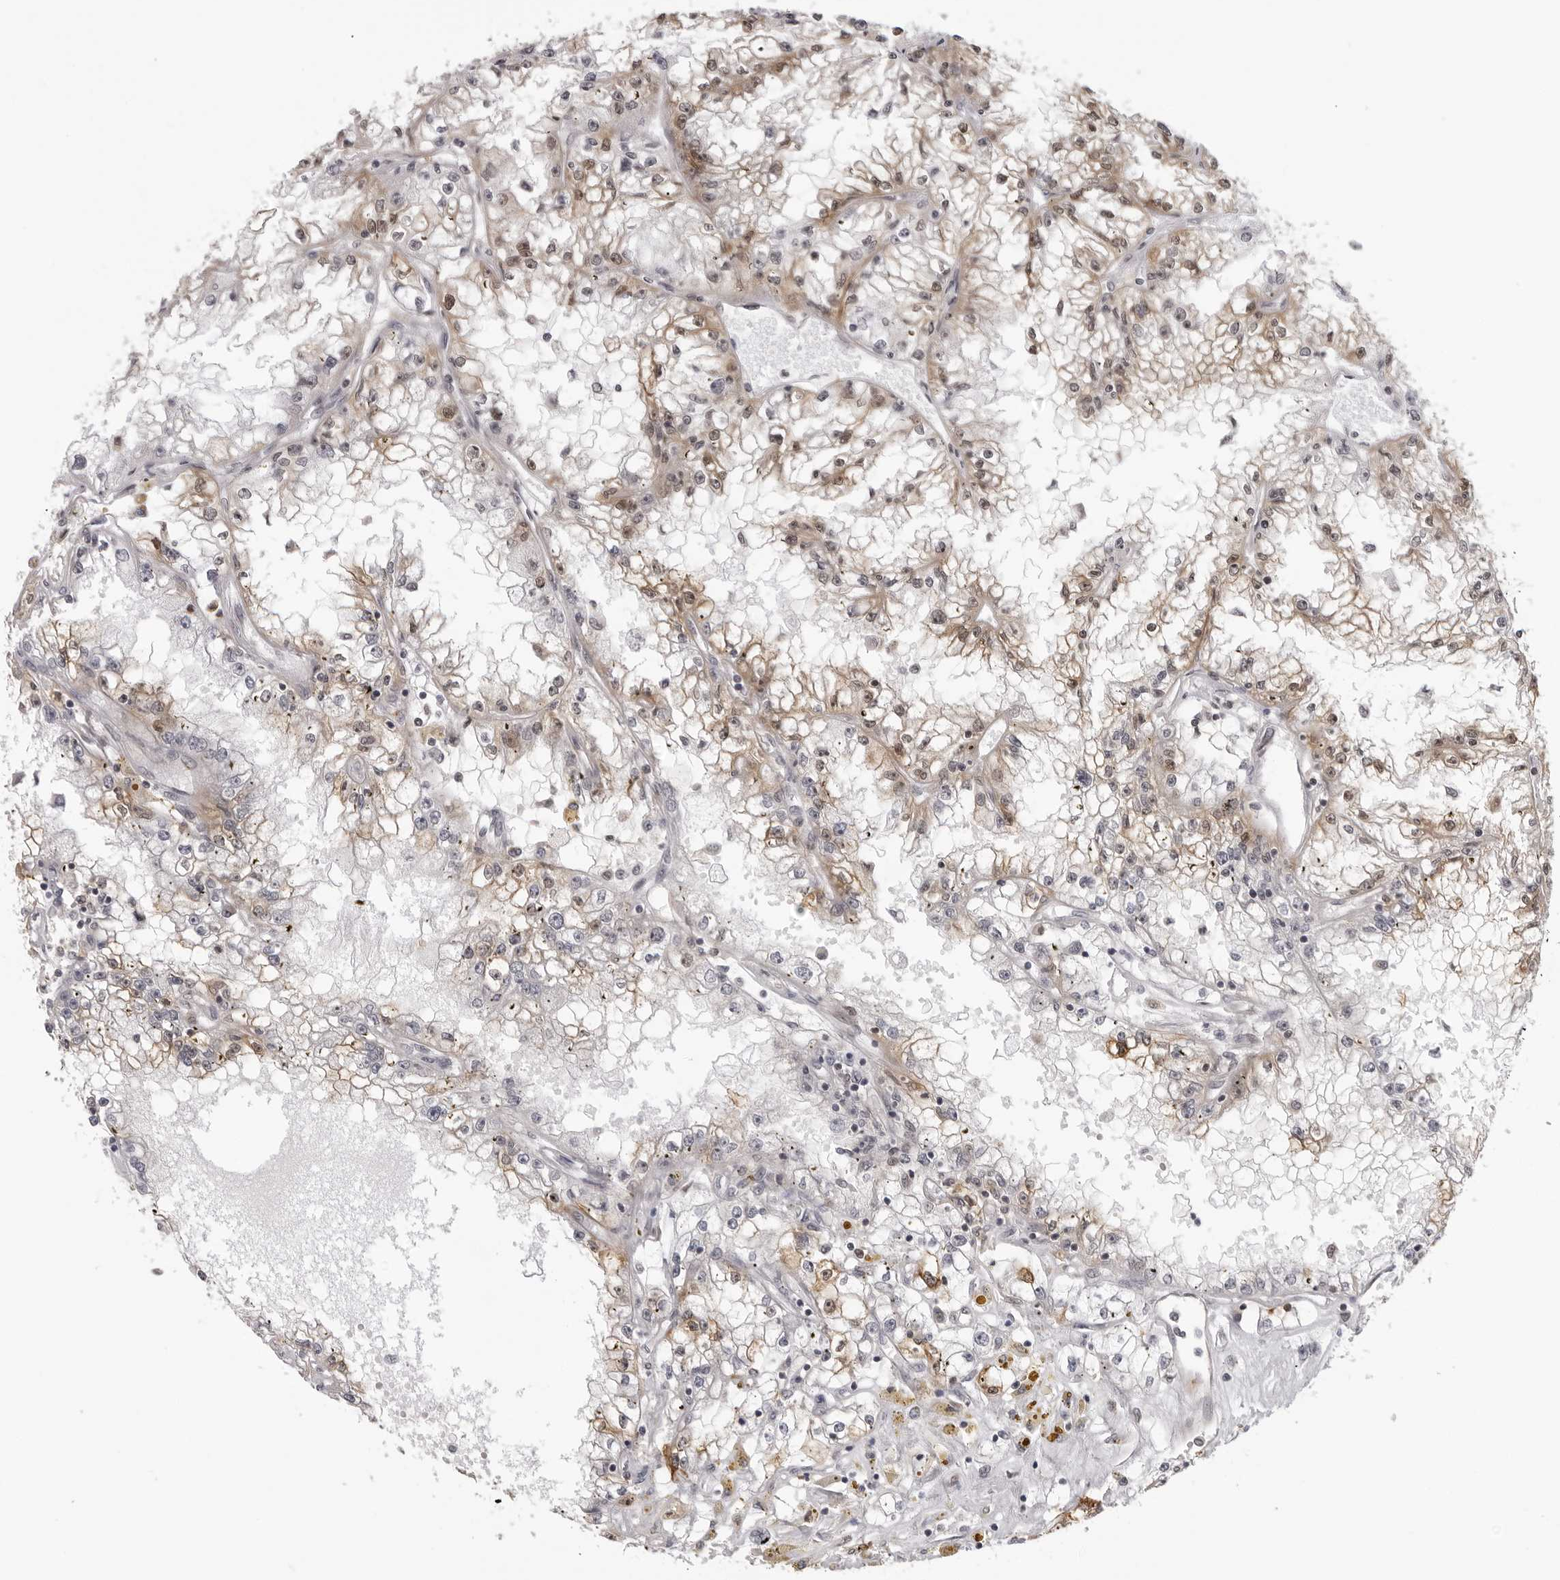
{"staining": {"intensity": "weak", "quantity": "<25%", "location": "cytoplasmic/membranous"}, "tissue": "renal cancer", "cell_type": "Tumor cells", "image_type": "cancer", "snomed": [{"axis": "morphology", "description": "Adenocarcinoma, NOS"}, {"axis": "topography", "description": "Kidney"}], "caption": "Tumor cells are negative for protein expression in human renal cancer.", "gene": "MRPS15", "patient": {"sex": "male", "age": 56}}